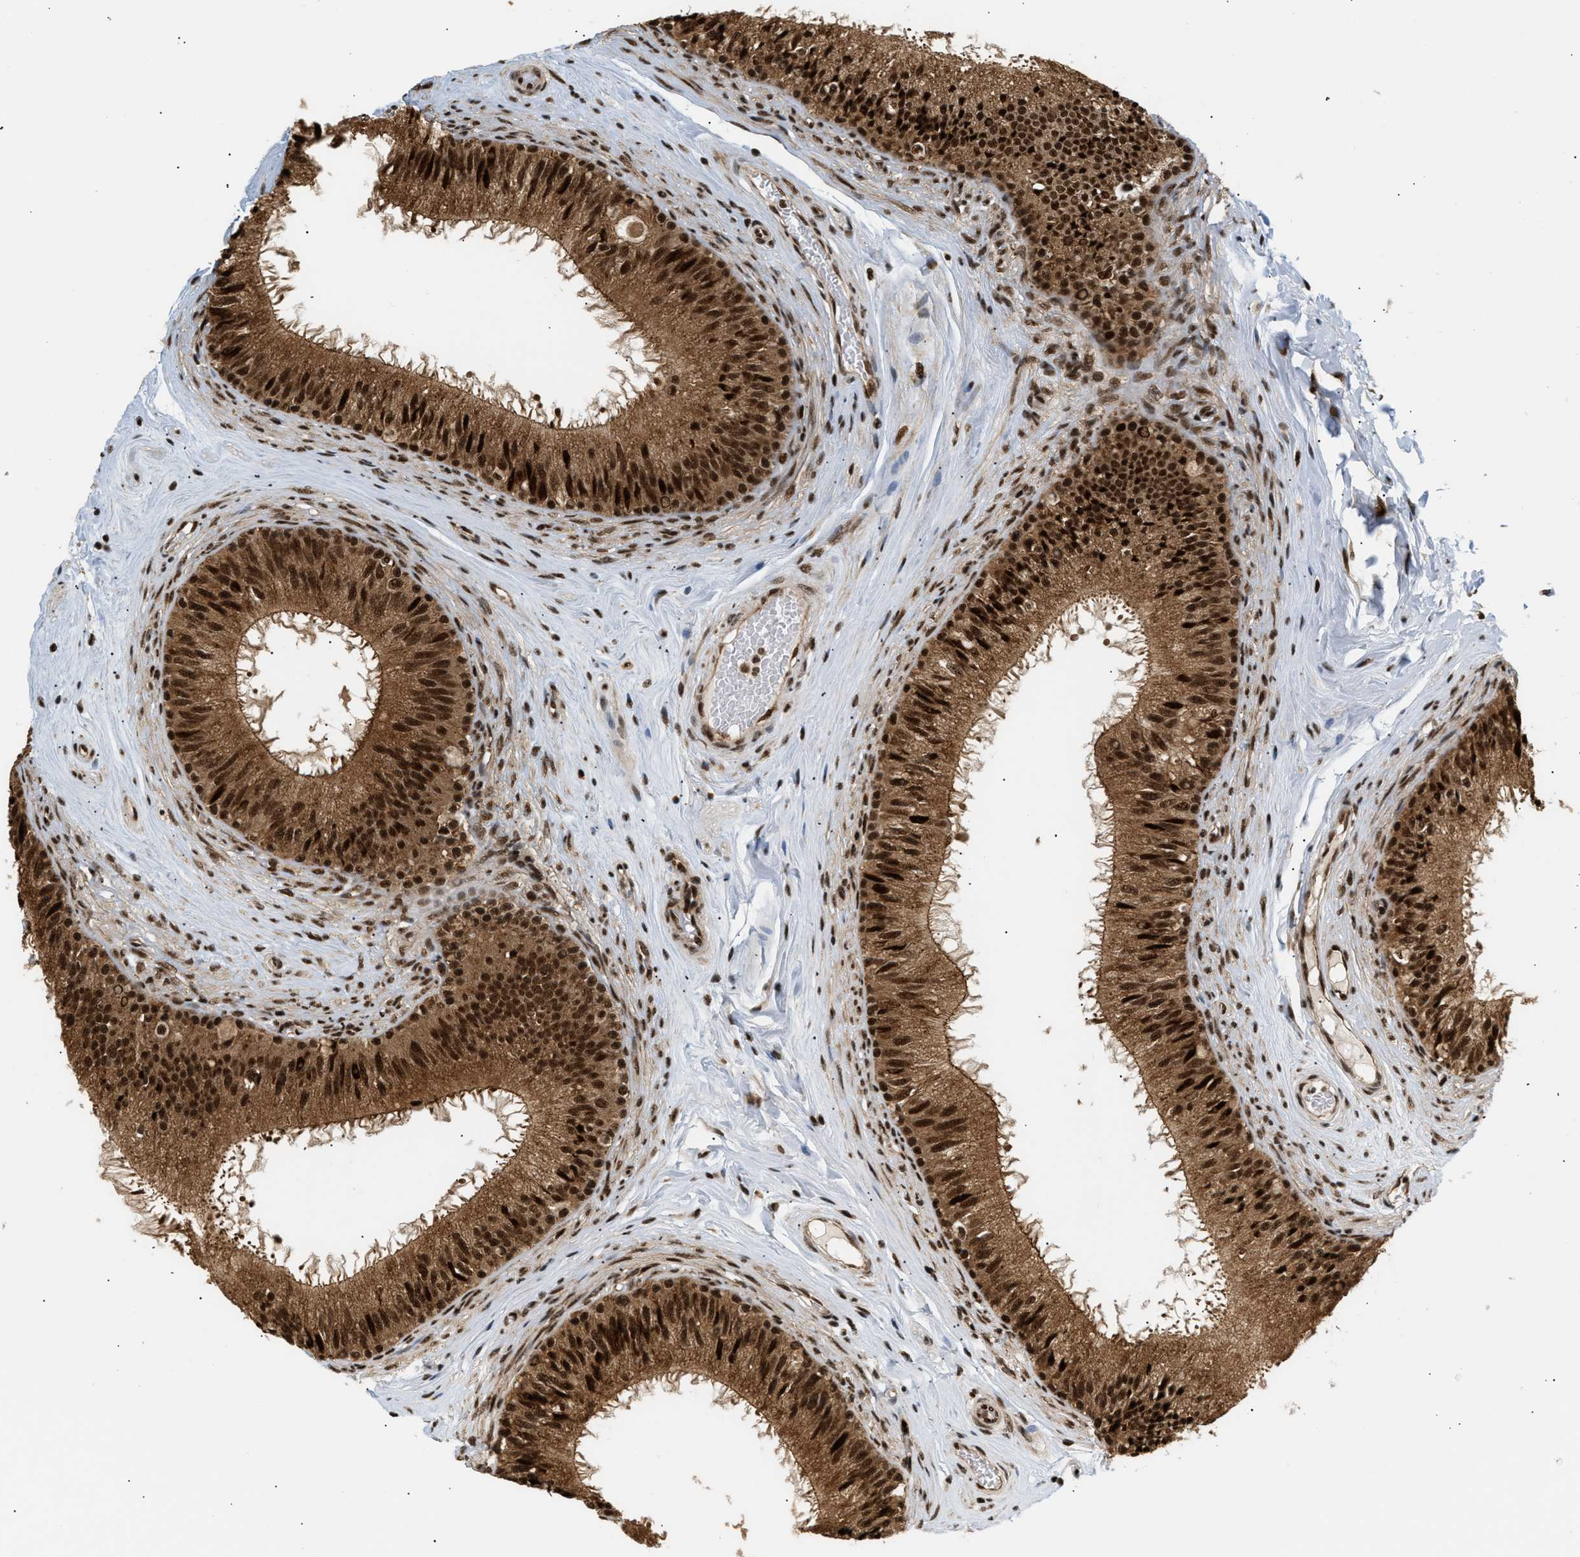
{"staining": {"intensity": "strong", "quantity": ">75%", "location": "cytoplasmic/membranous,nuclear"}, "tissue": "epididymis", "cell_type": "Glandular cells", "image_type": "normal", "snomed": [{"axis": "morphology", "description": "Normal tissue, NOS"}, {"axis": "topography", "description": "Testis"}, {"axis": "topography", "description": "Epididymis"}], "caption": "Epididymis stained for a protein (brown) shows strong cytoplasmic/membranous,nuclear positive staining in about >75% of glandular cells.", "gene": "RBM5", "patient": {"sex": "male", "age": 36}}